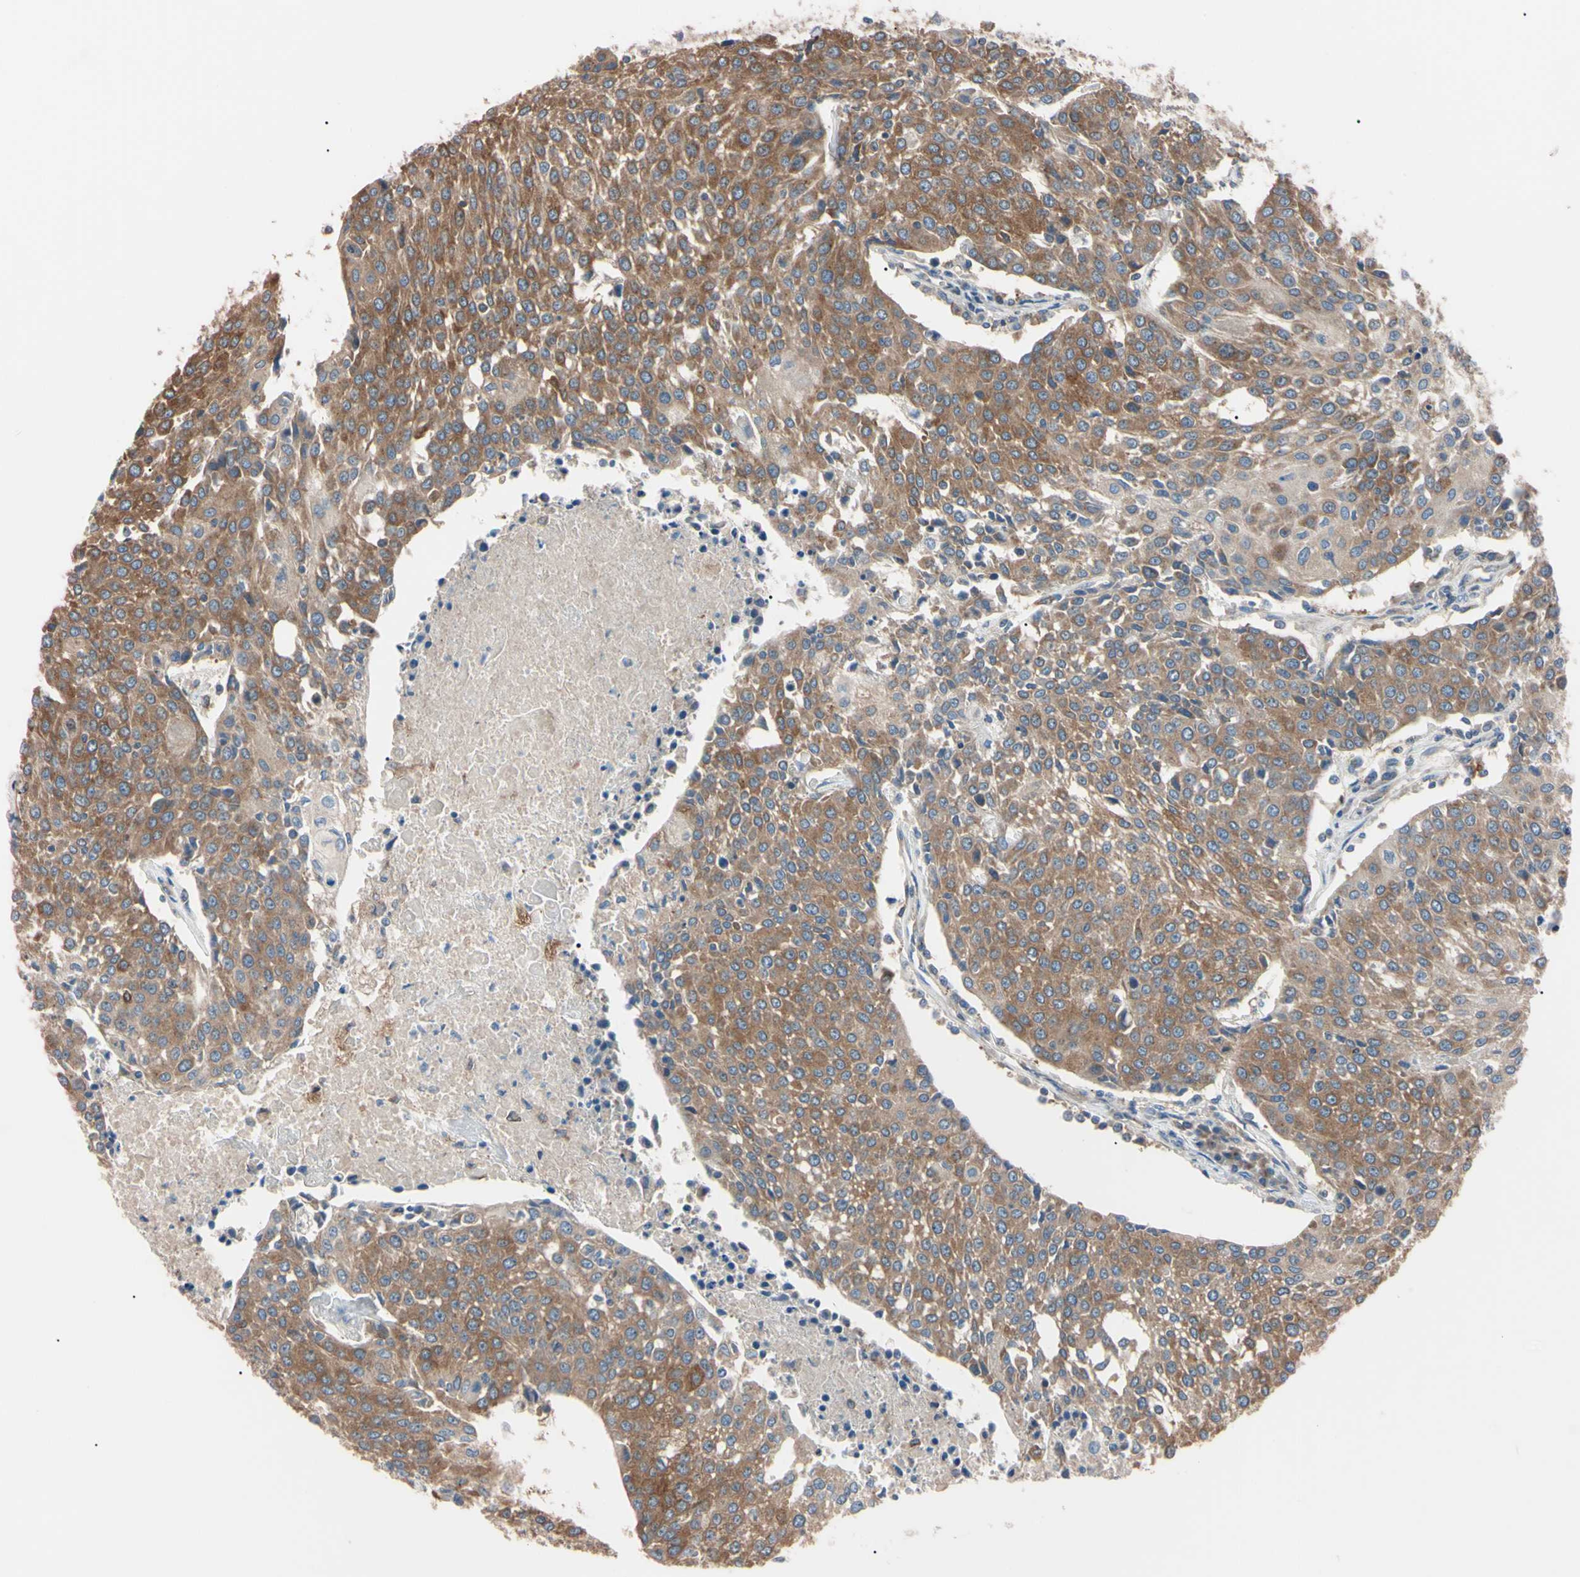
{"staining": {"intensity": "moderate", "quantity": ">75%", "location": "cytoplasmic/membranous"}, "tissue": "urothelial cancer", "cell_type": "Tumor cells", "image_type": "cancer", "snomed": [{"axis": "morphology", "description": "Urothelial carcinoma, High grade"}, {"axis": "topography", "description": "Urinary bladder"}], "caption": "Brown immunohistochemical staining in human high-grade urothelial carcinoma reveals moderate cytoplasmic/membranous staining in about >75% of tumor cells. The staining is performed using DAB (3,3'-diaminobenzidine) brown chromogen to label protein expression. The nuclei are counter-stained blue using hematoxylin.", "gene": "PRKACA", "patient": {"sex": "female", "age": 85}}